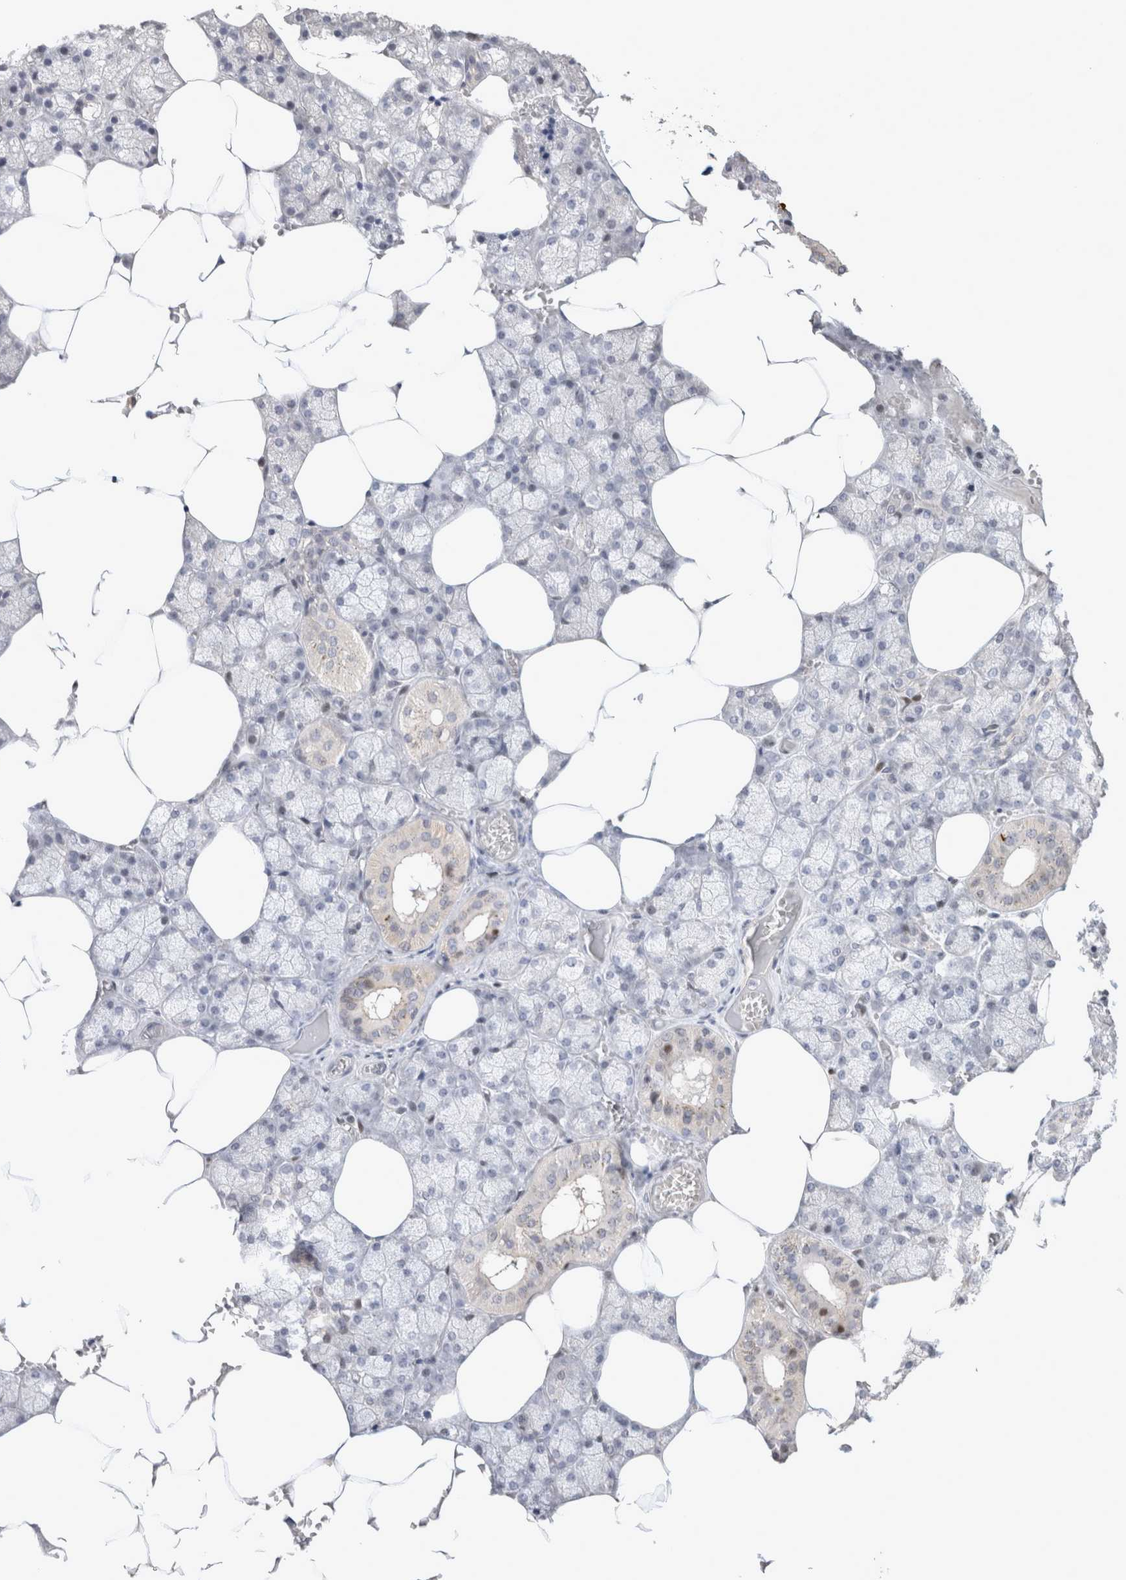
{"staining": {"intensity": "moderate", "quantity": "<25%", "location": "cytoplasmic/membranous,nuclear"}, "tissue": "salivary gland", "cell_type": "Glandular cells", "image_type": "normal", "snomed": [{"axis": "morphology", "description": "Normal tissue, NOS"}, {"axis": "topography", "description": "Salivary gland"}], "caption": "Approximately <25% of glandular cells in normal human salivary gland demonstrate moderate cytoplasmic/membranous,nuclear protein expression as visualized by brown immunohistochemical staining.", "gene": "TCF4", "patient": {"sex": "male", "age": 62}}